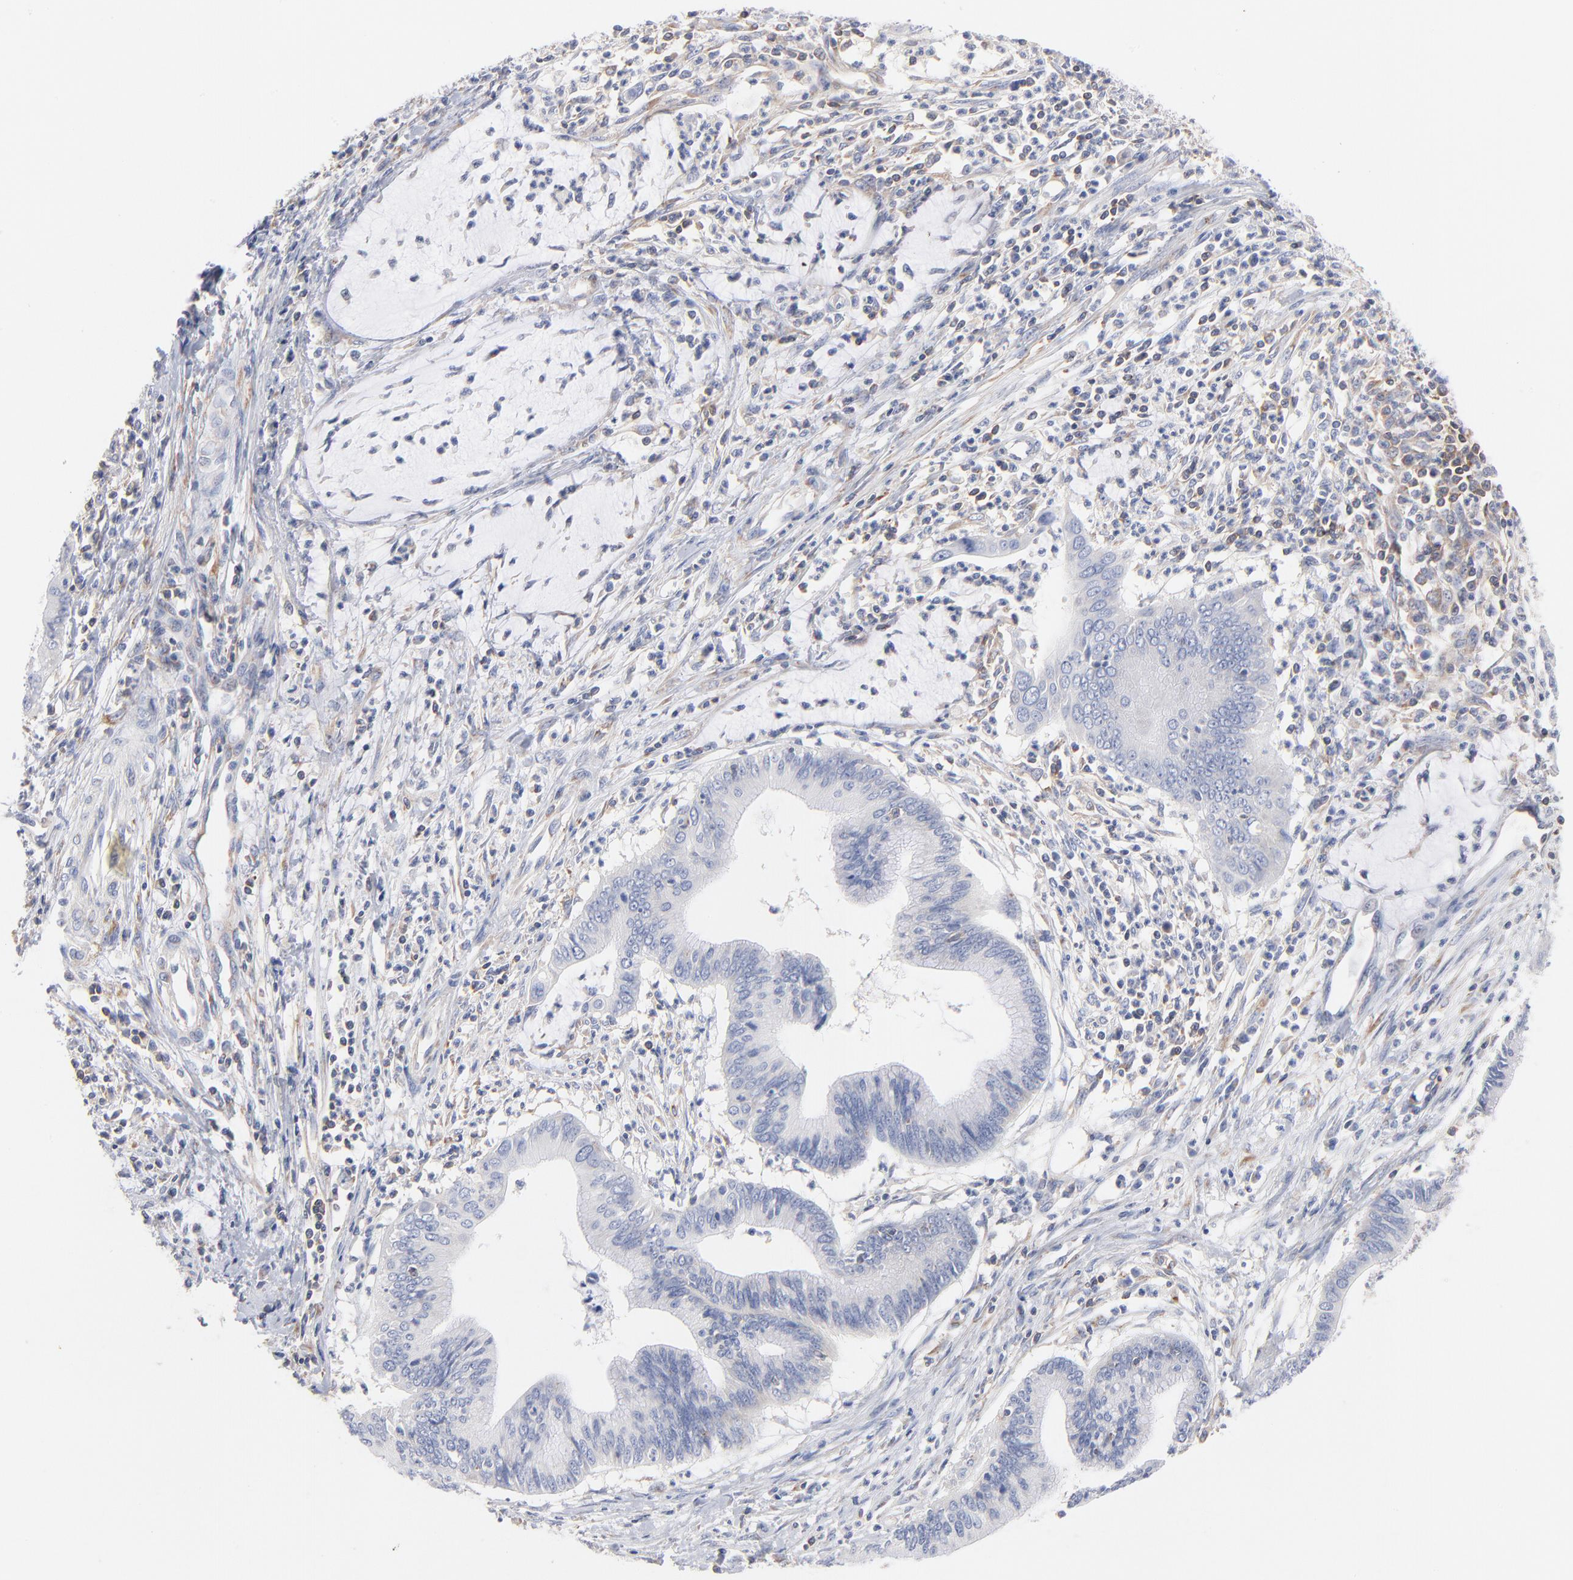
{"staining": {"intensity": "negative", "quantity": "none", "location": "none"}, "tissue": "cervical cancer", "cell_type": "Tumor cells", "image_type": "cancer", "snomed": [{"axis": "morphology", "description": "Adenocarcinoma, NOS"}, {"axis": "topography", "description": "Cervix"}], "caption": "Immunohistochemistry (IHC) micrograph of human cervical cancer stained for a protein (brown), which shows no staining in tumor cells.", "gene": "SEPTIN6", "patient": {"sex": "female", "age": 36}}